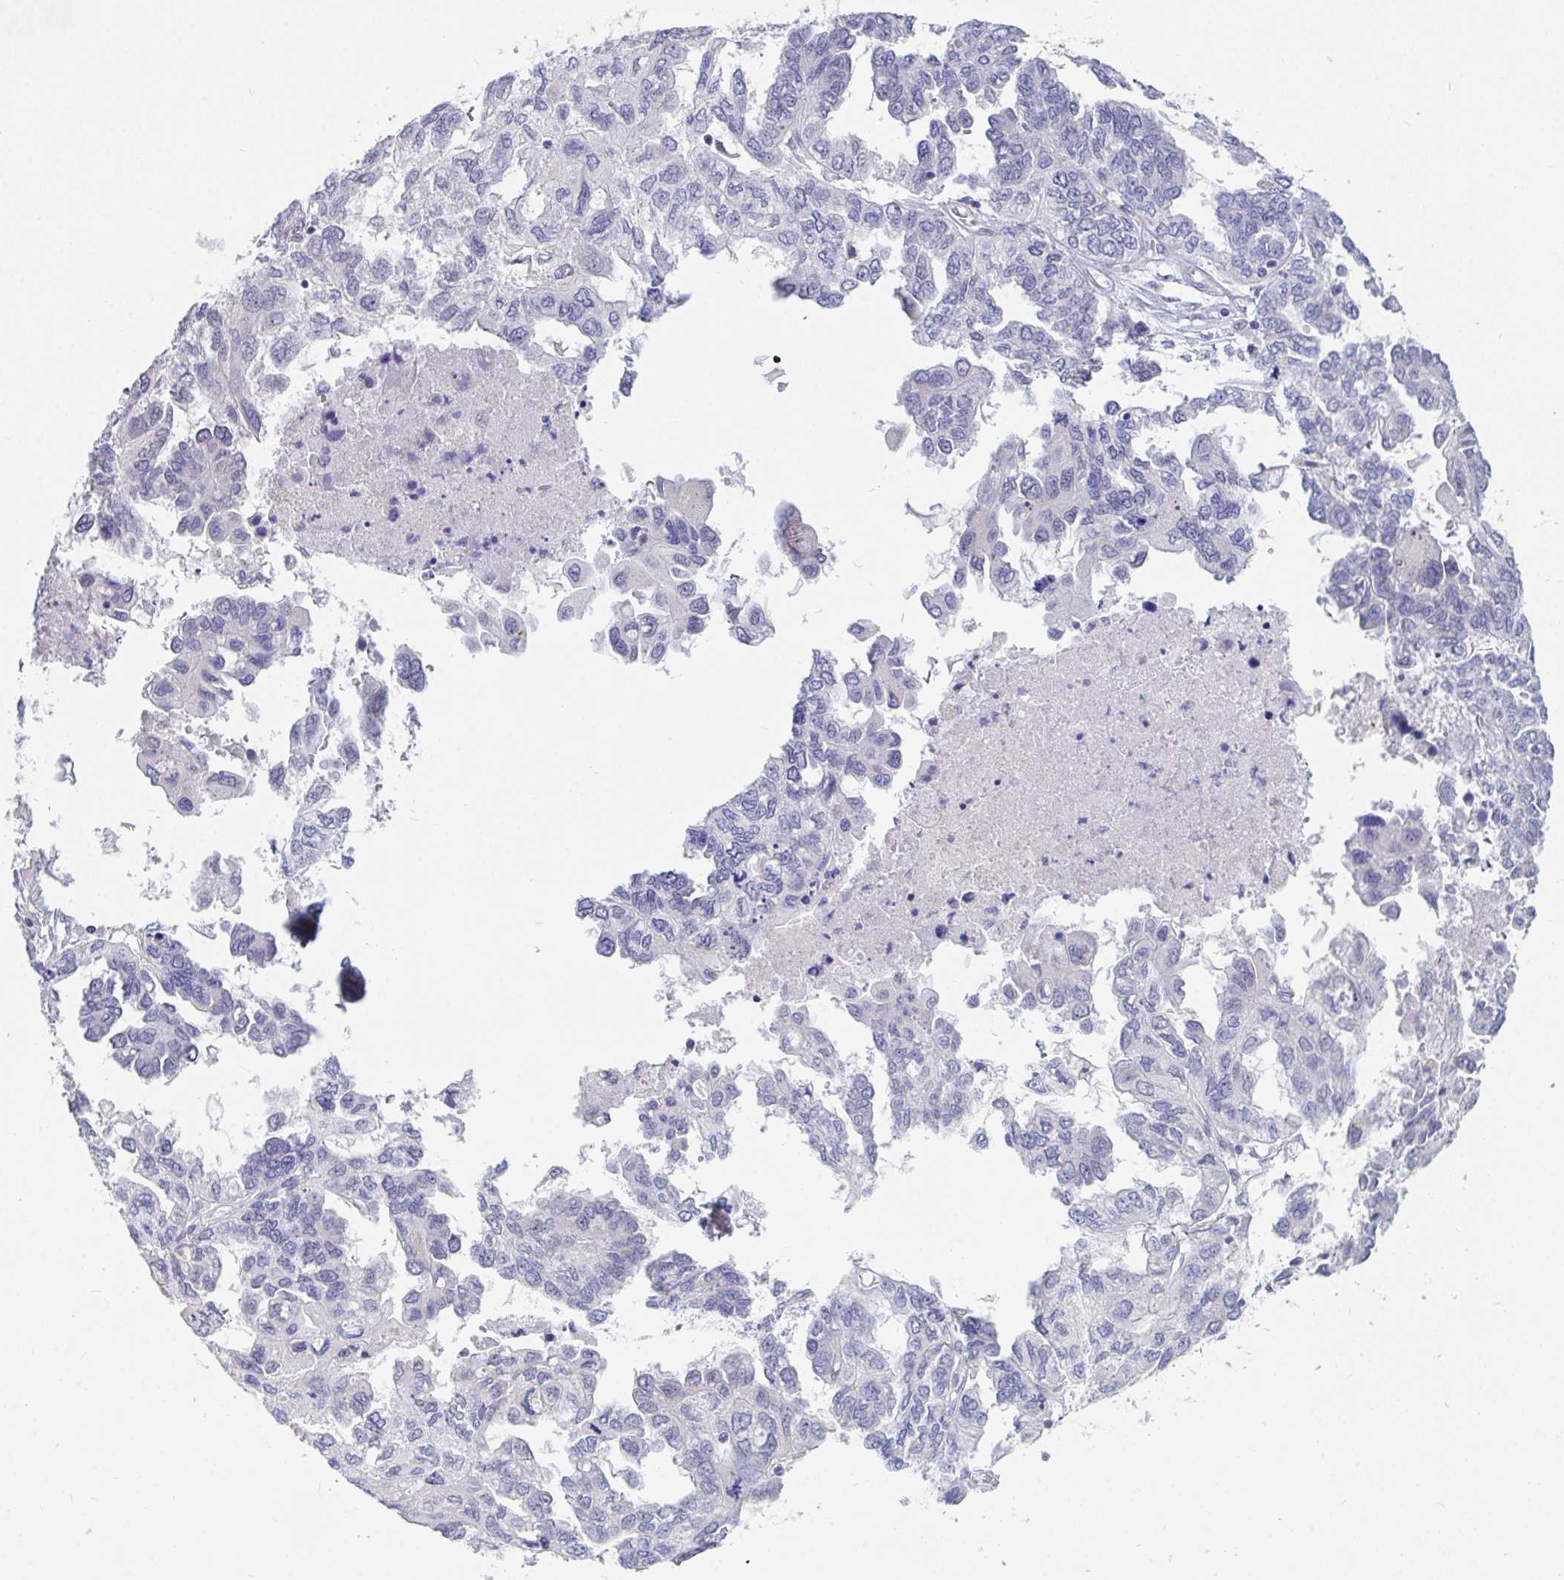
{"staining": {"intensity": "negative", "quantity": "none", "location": "none"}, "tissue": "ovarian cancer", "cell_type": "Tumor cells", "image_type": "cancer", "snomed": [{"axis": "morphology", "description": "Cystadenocarcinoma, serous, NOS"}, {"axis": "topography", "description": "Ovary"}], "caption": "Ovarian cancer was stained to show a protein in brown. There is no significant expression in tumor cells.", "gene": "FAM156B", "patient": {"sex": "female", "age": 53}}